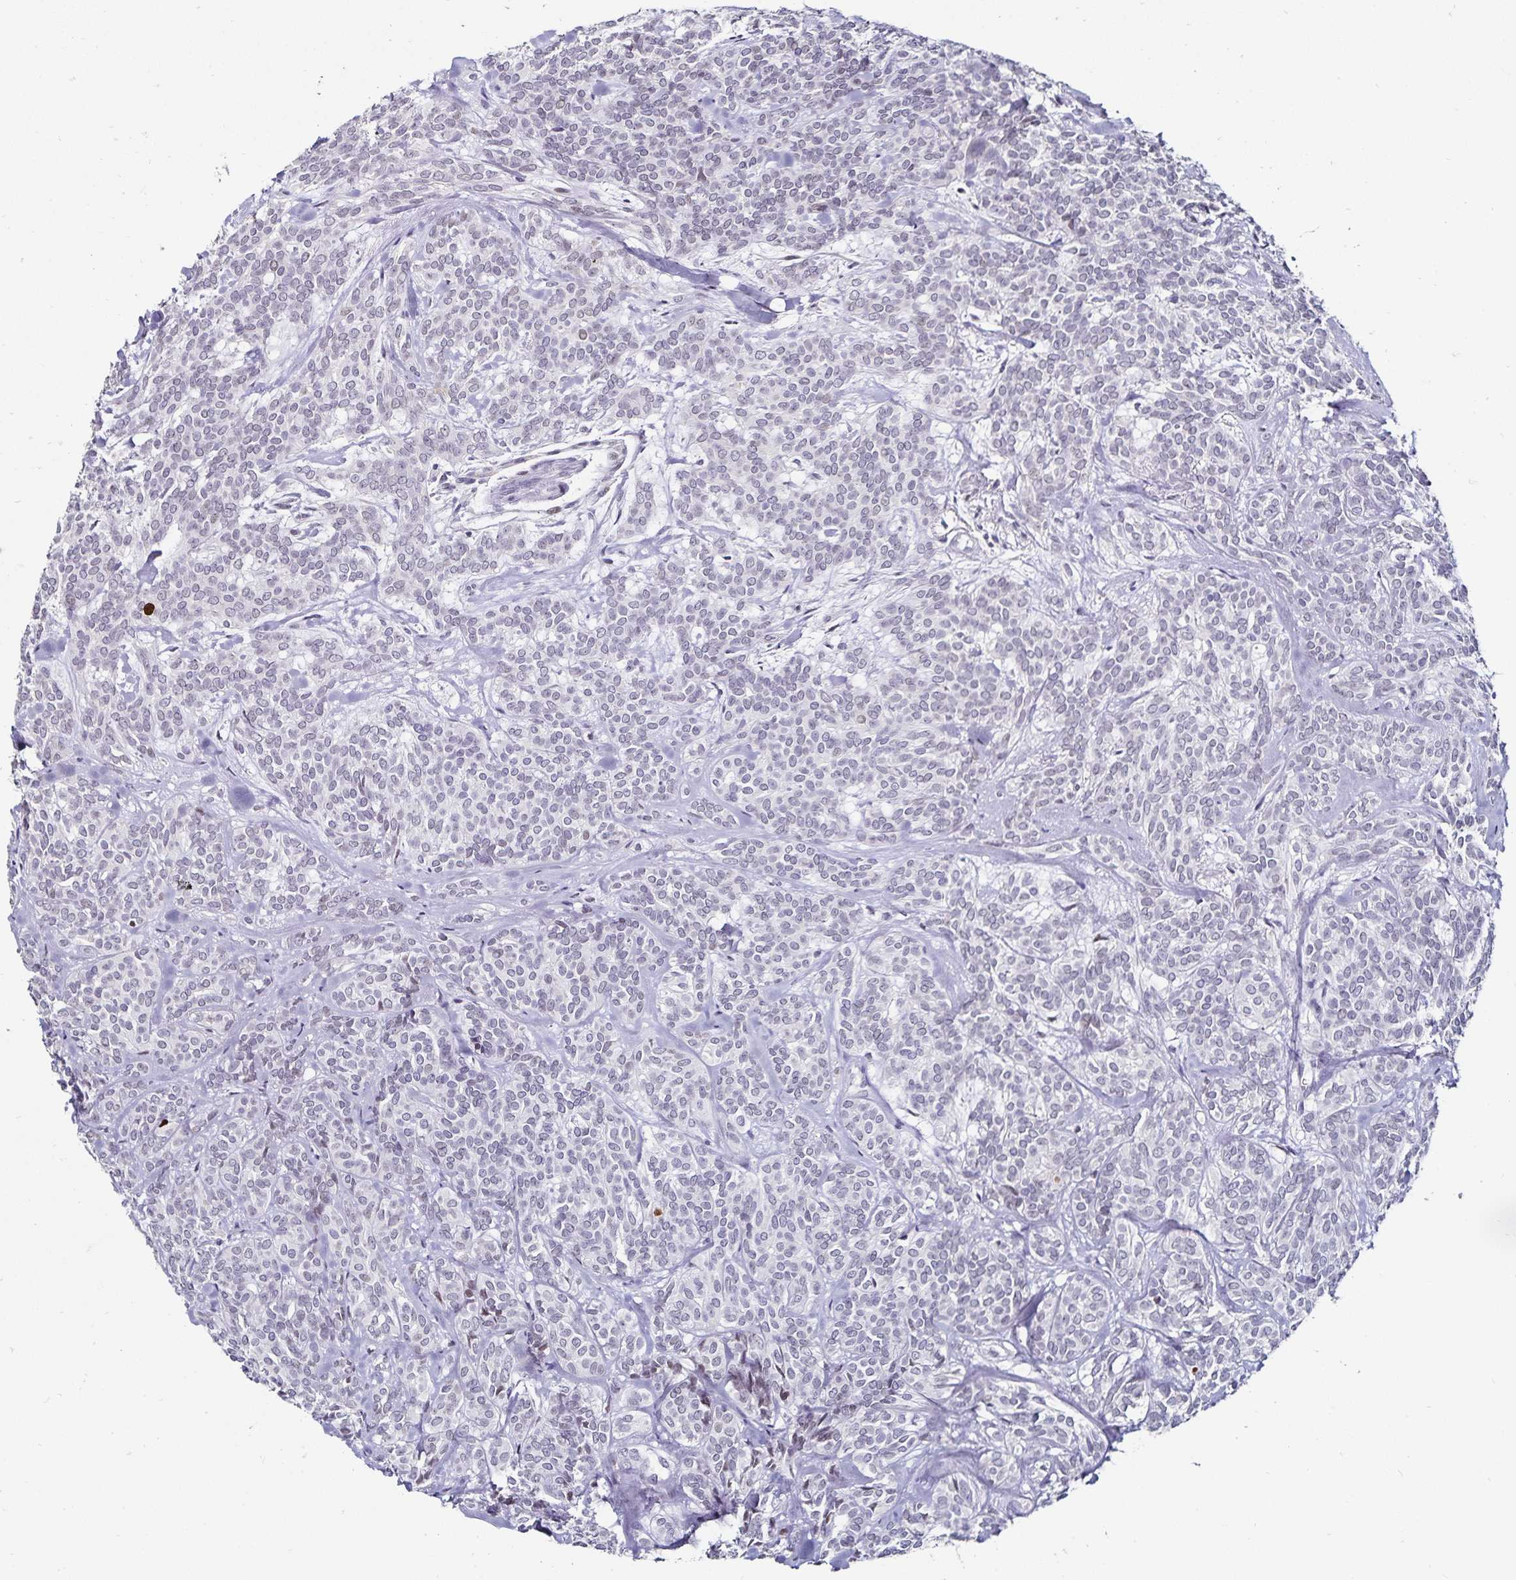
{"staining": {"intensity": "negative", "quantity": "none", "location": "none"}, "tissue": "head and neck cancer", "cell_type": "Tumor cells", "image_type": "cancer", "snomed": [{"axis": "morphology", "description": "Adenocarcinoma, NOS"}, {"axis": "topography", "description": "Head-Neck"}], "caption": "High magnification brightfield microscopy of adenocarcinoma (head and neck) stained with DAB (3,3'-diaminobenzidine) (brown) and counterstained with hematoxylin (blue): tumor cells show no significant expression. (DAB (3,3'-diaminobenzidine) immunohistochemistry (IHC) visualized using brightfield microscopy, high magnification).", "gene": "ANLN", "patient": {"sex": "female", "age": 57}}